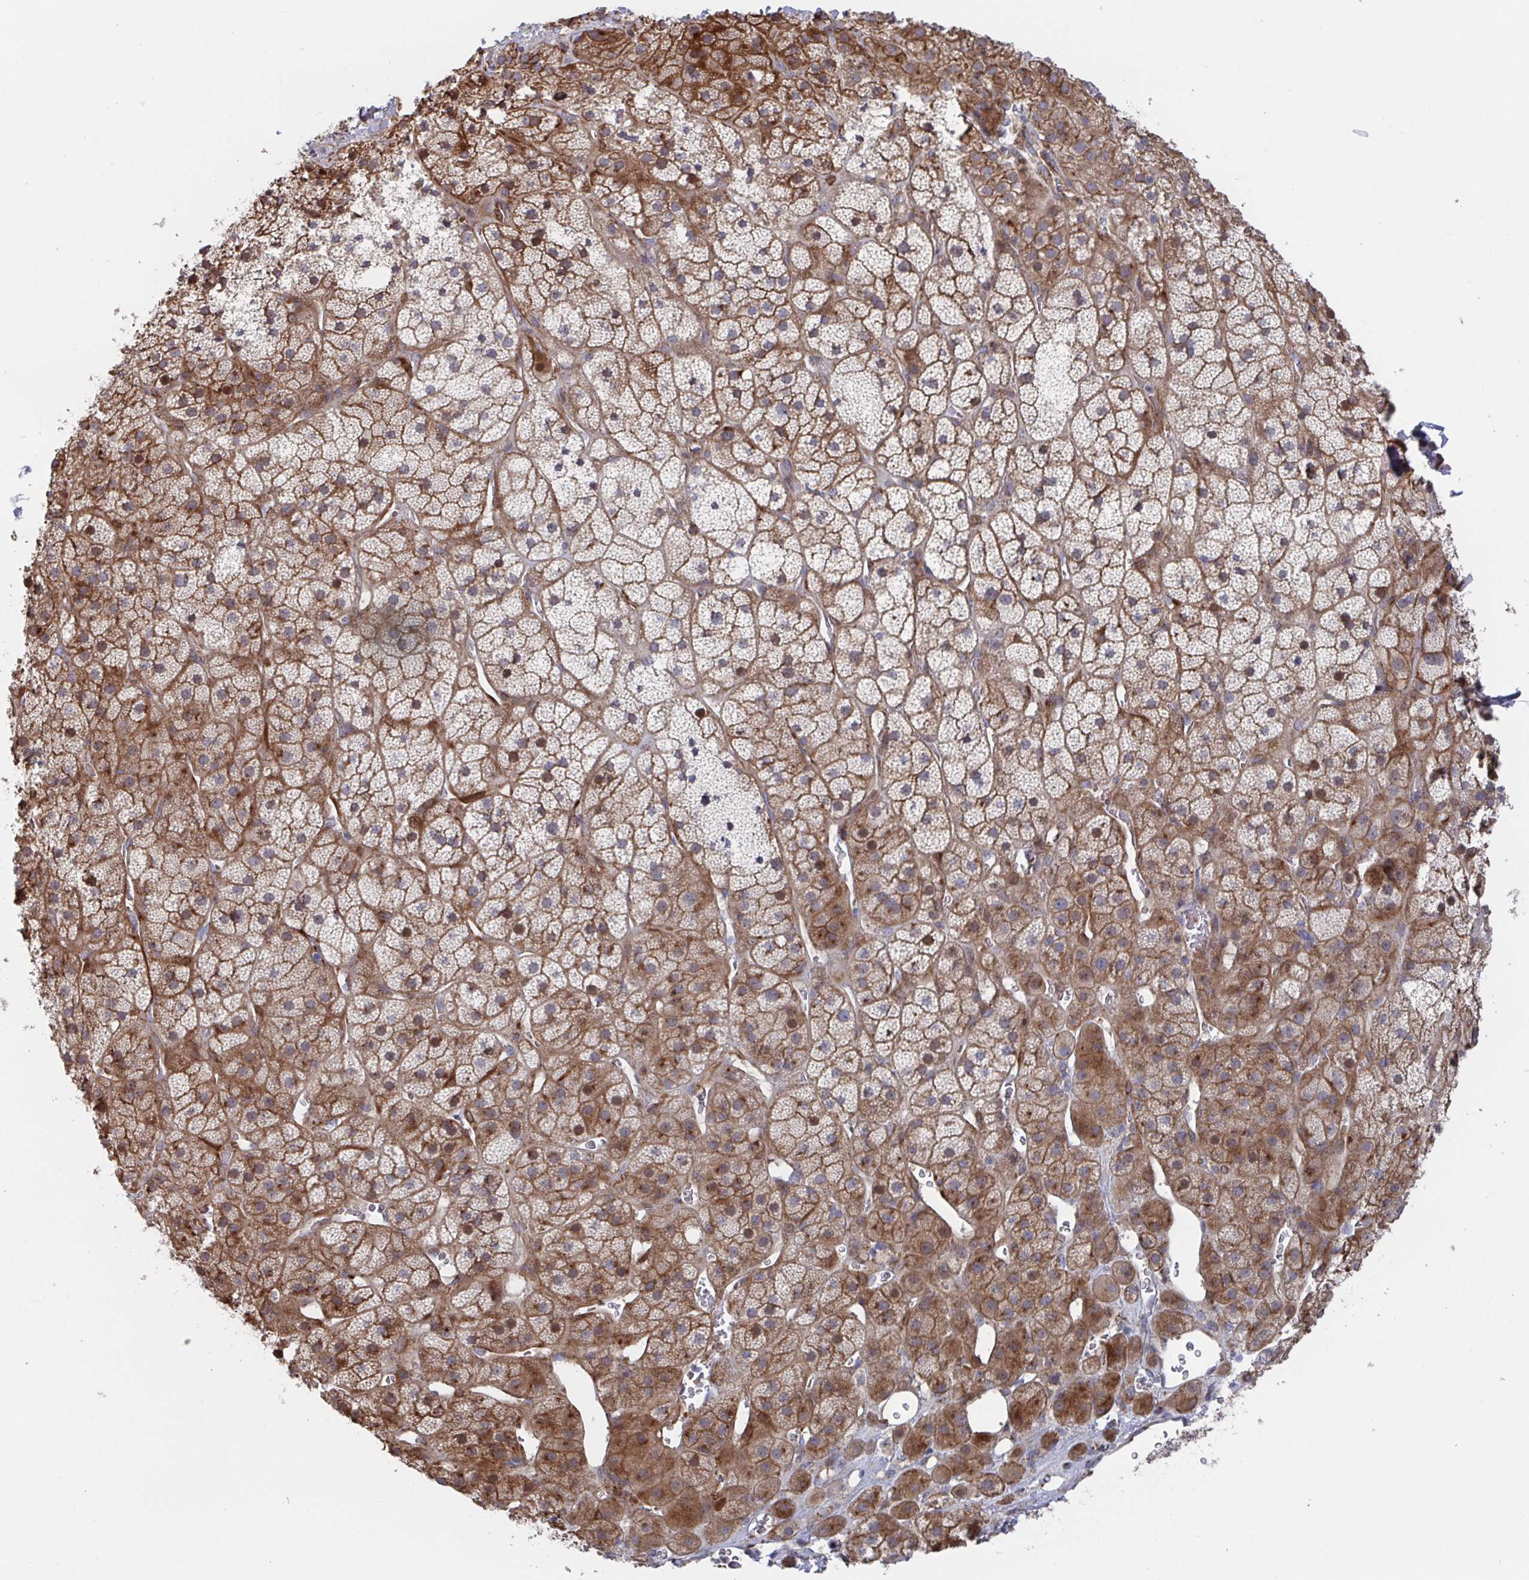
{"staining": {"intensity": "moderate", "quantity": ">75%", "location": "cytoplasmic/membranous"}, "tissue": "adrenal gland", "cell_type": "Glandular cells", "image_type": "normal", "snomed": [{"axis": "morphology", "description": "Normal tissue, NOS"}, {"axis": "topography", "description": "Adrenal gland"}], "caption": "Glandular cells show moderate cytoplasmic/membranous expression in approximately >75% of cells in unremarkable adrenal gland.", "gene": "FJX1", "patient": {"sex": "male", "age": 57}}